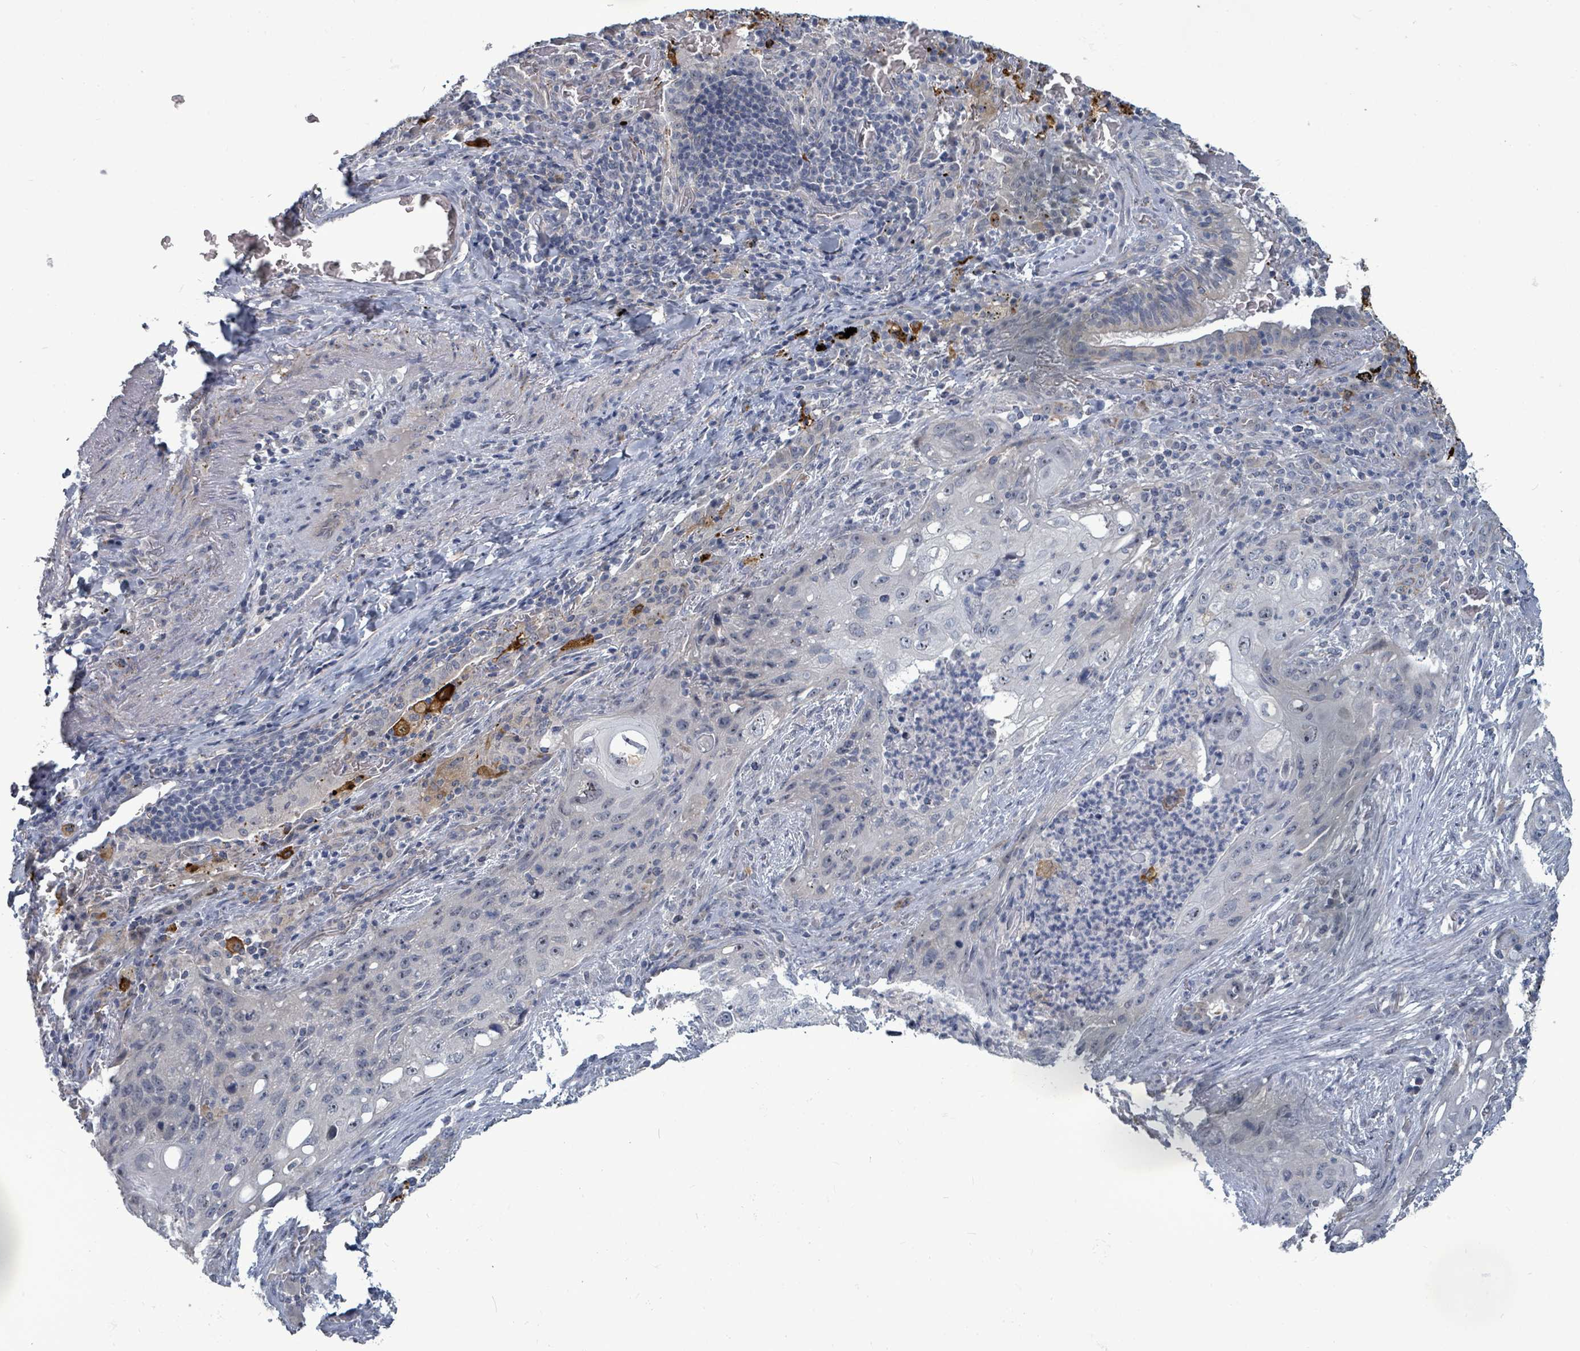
{"staining": {"intensity": "negative", "quantity": "none", "location": "none"}, "tissue": "lung cancer", "cell_type": "Tumor cells", "image_type": "cancer", "snomed": [{"axis": "morphology", "description": "Squamous cell carcinoma, NOS"}, {"axis": "topography", "description": "Lung"}], "caption": "Tumor cells show no significant expression in squamous cell carcinoma (lung). (DAB (3,3'-diaminobenzidine) IHC with hematoxylin counter stain).", "gene": "TRDMT1", "patient": {"sex": "female", "age": 63}}